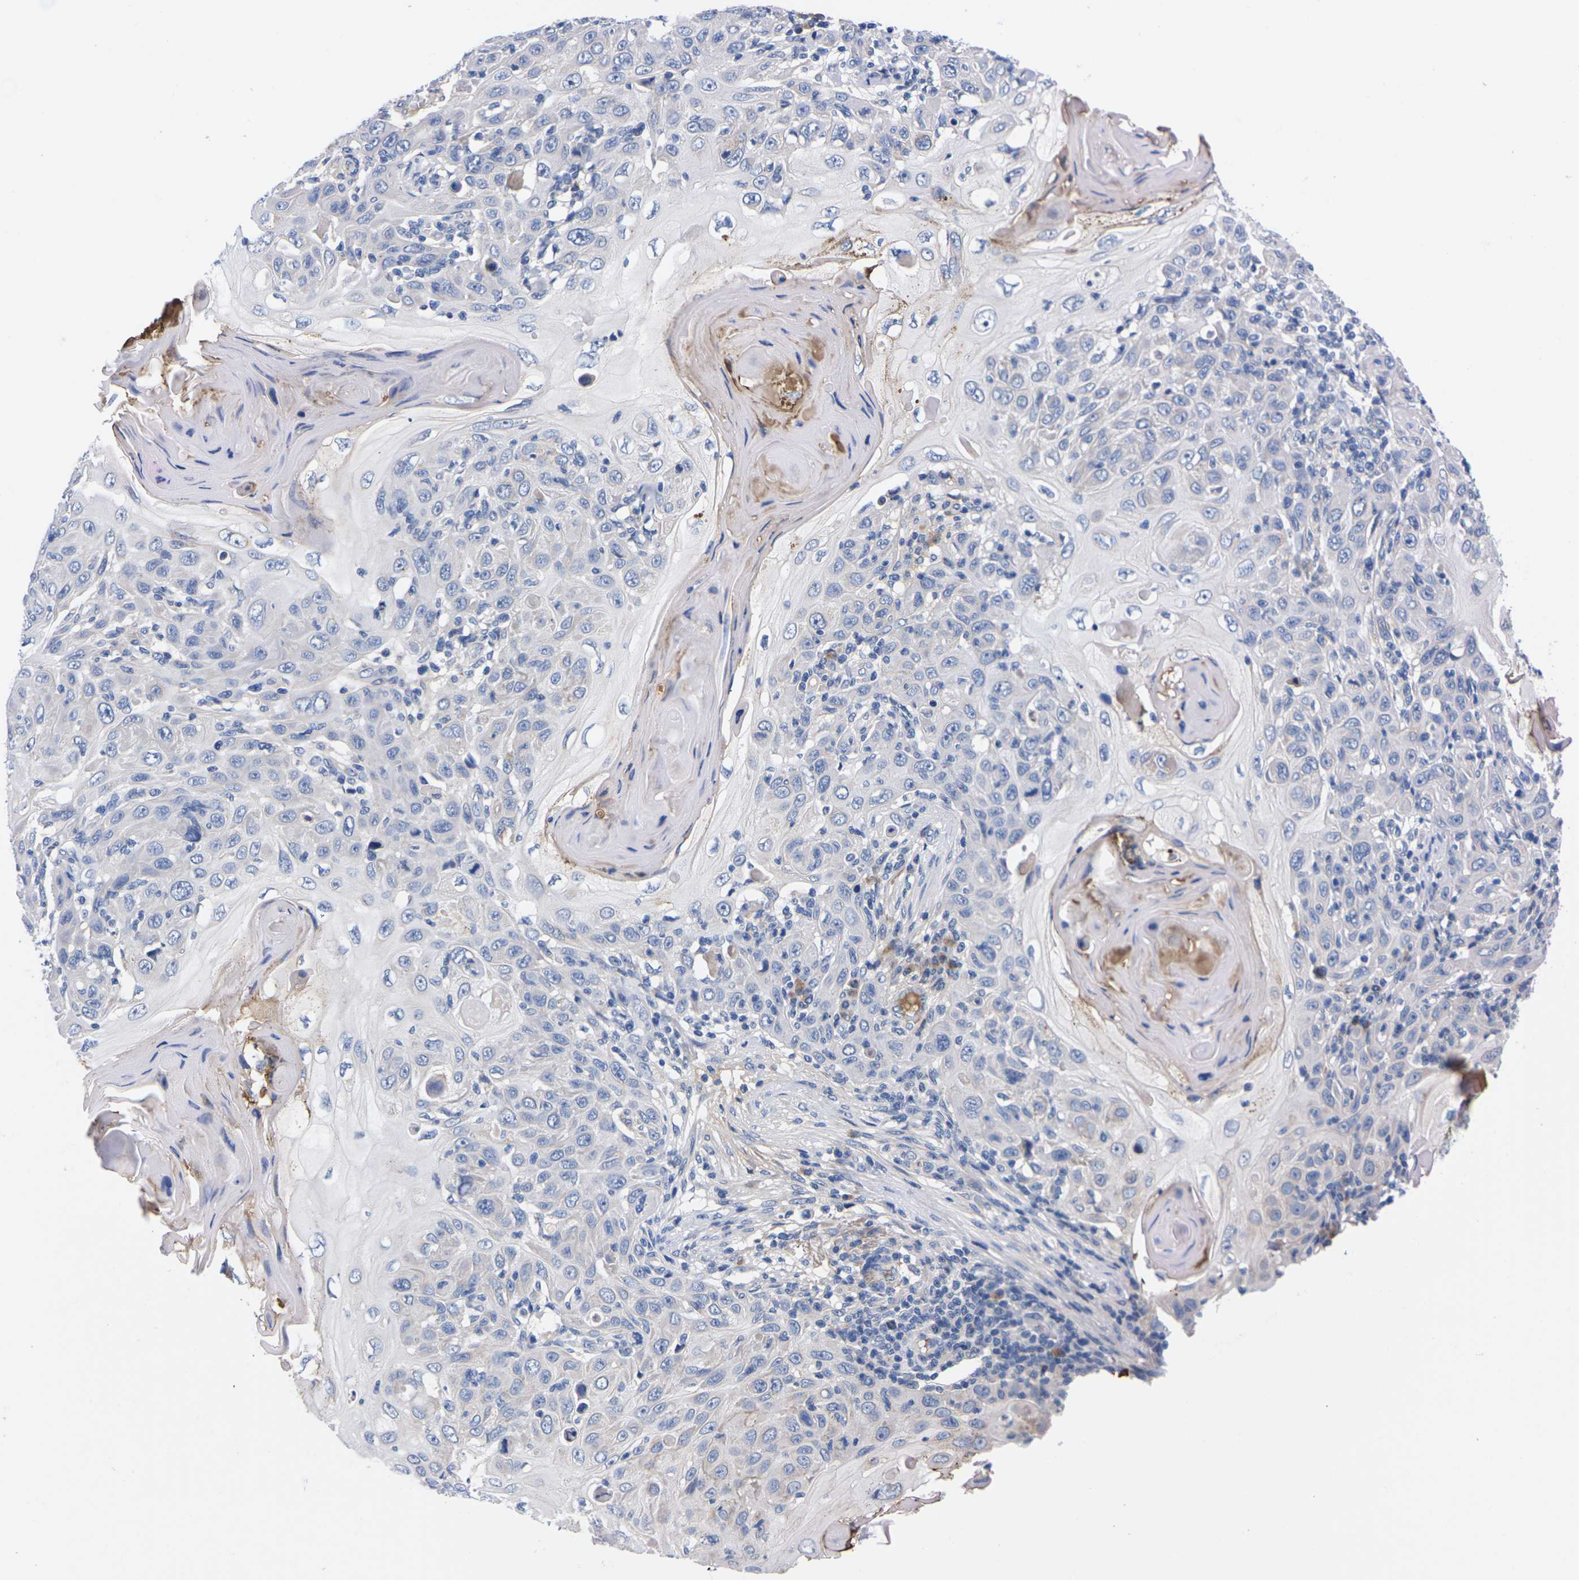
{"staining": {"intensity": "negative", "quantity": "none", "location": "none"}, "tissue": "skin cancer", "cell_type": "Tumor cells", "image_type": "cancer", "snomed": [{"axis": "morphology", "description": "Squamous cell carcinoma, NOS"}, {"axis": "topography", "description": "Skin"}], "caption": "Tumor cells are negative for protein expression in human skin cancer (squamous cell carcinoma).", "gene": "FAM210A", "patient": {"sex": "female", "age": 88}}